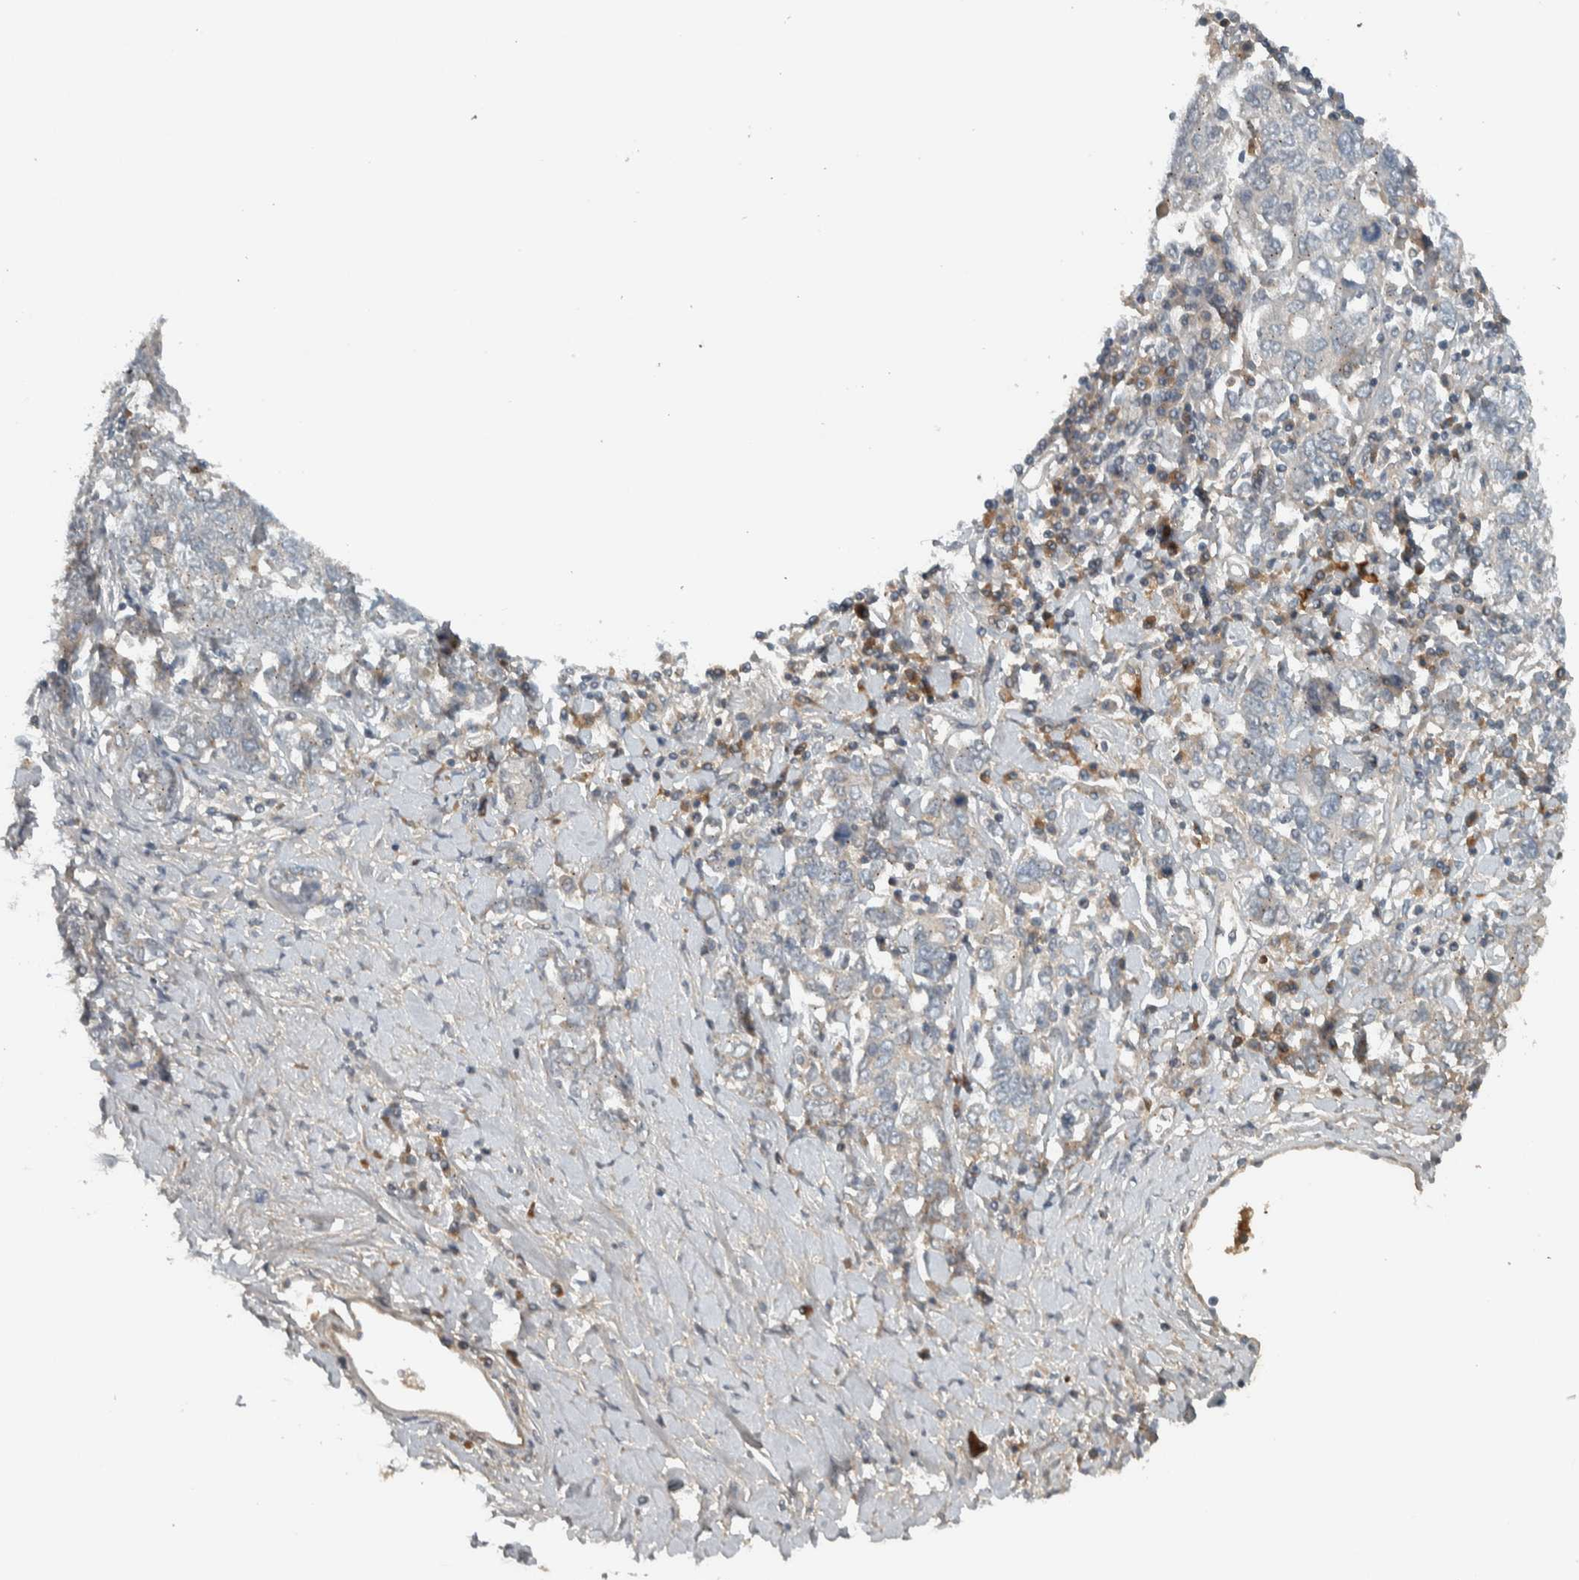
{"staining": {"intensity": "negative", "quantity": "none", "location": "none"}, "tissue": "ovarian cancer", "cell_type": "Tumor cells", "image_type": "cancer", "snomed": [{"axis": "morphology", "description": "Carcinoma, endometroid"}, {"axis": "topography", "description": "Ovary"}], "caption": "Tumor cells are negative for brown protein staining in endometroid carcinoma (ovarian).", "gene": "LBHD1", "patient": {"sex": "female", "age": 62}}